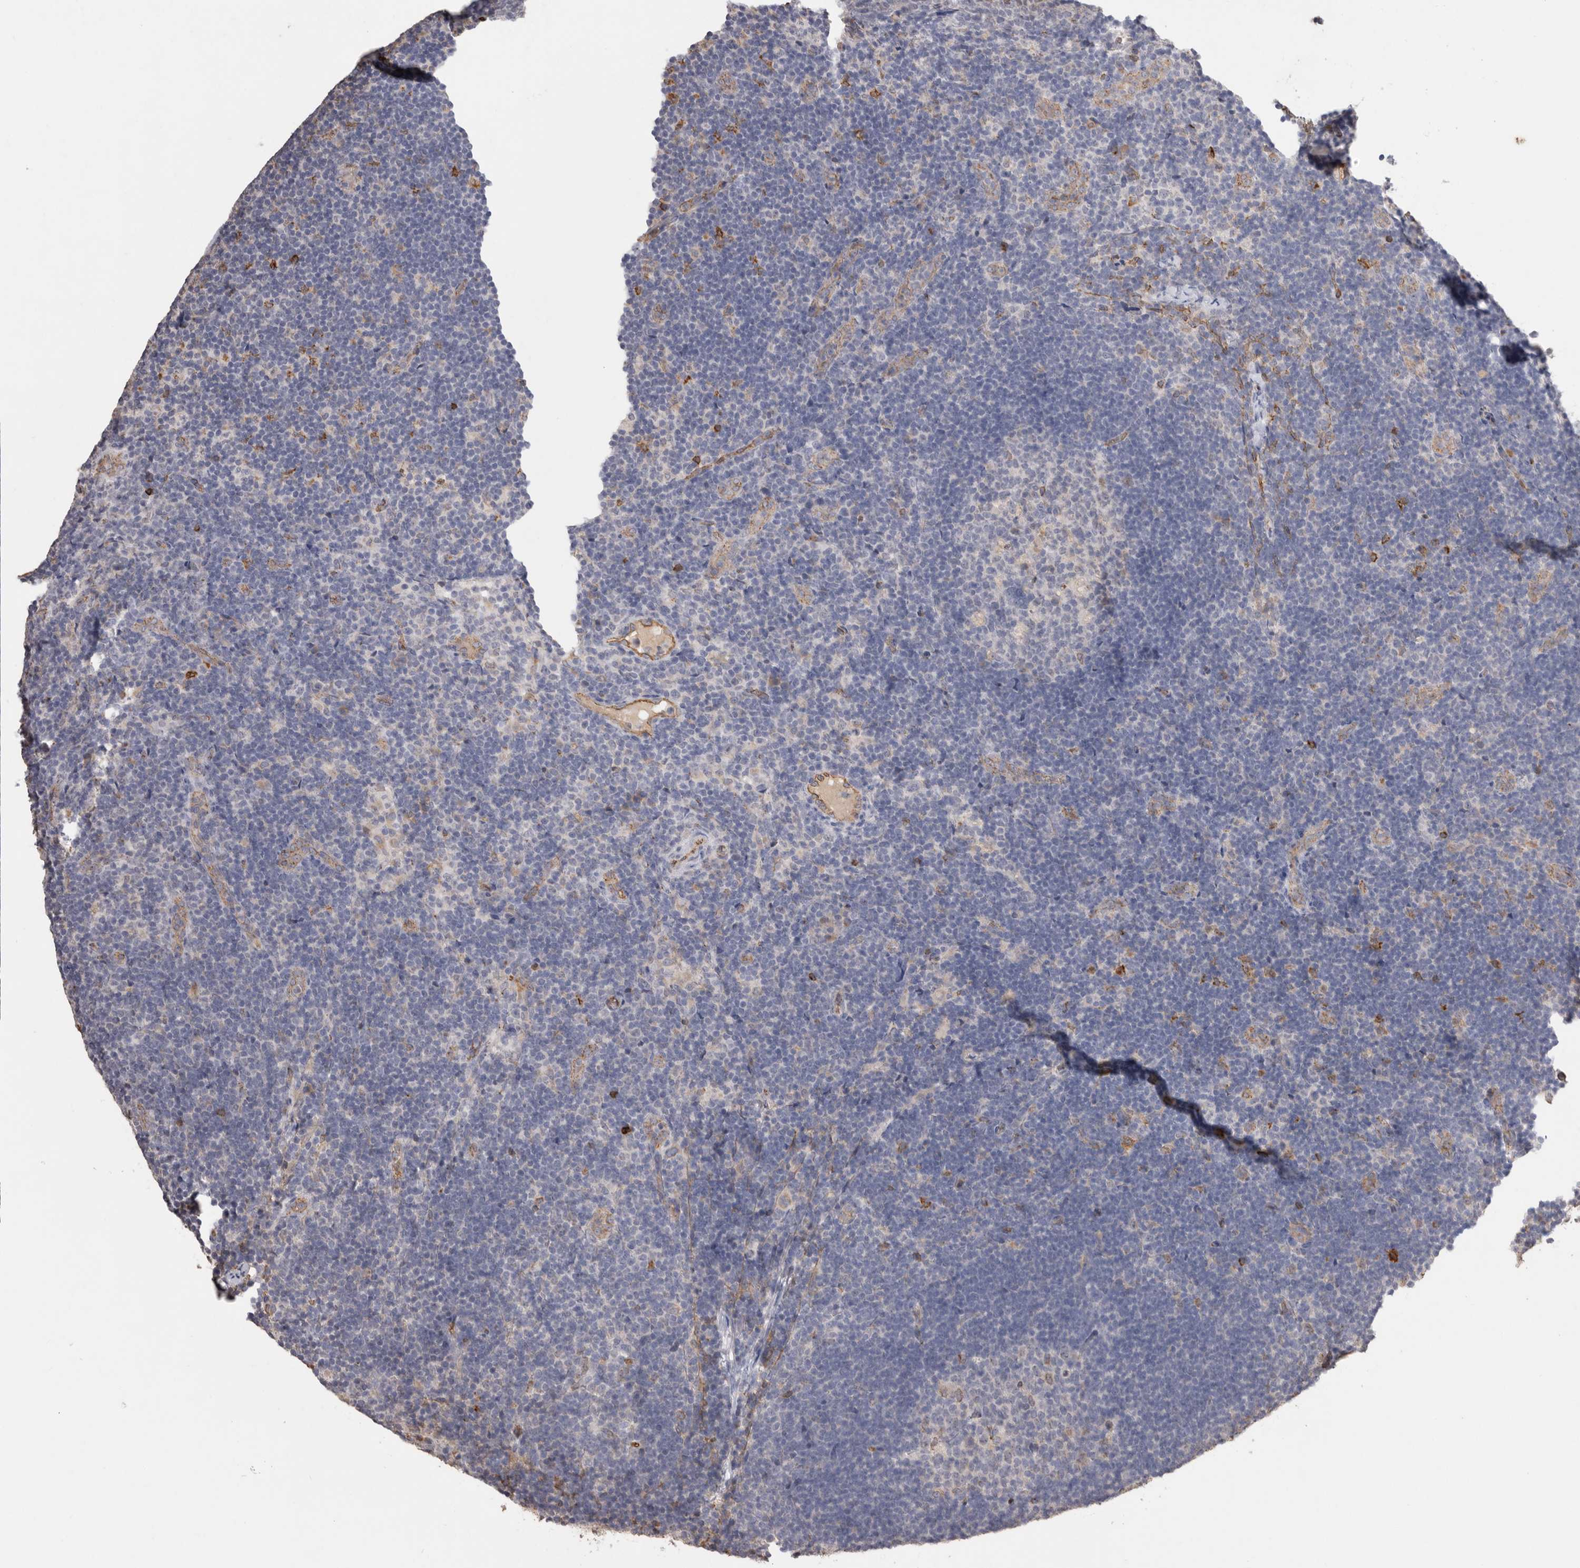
{"staining": {"intensity": "weak", "quantity": "<25%", "location": "cytoplasmic/membranous"}, "tissue": "lymph node", "cell_type": "Germinal center cells", "image_type": "normal", "snomed": [{"axis": "morphology", "description": "Normal tissue, NOS"}, {"axis": "topography", "description": "Lymph node"}], "caption": "This image is of unremarkable lymph node stained with immunohistochemistry (IHC) to label a protein in brown with the nuclei are counter-stained blue. There is no positivity in germinal center cells.", "gene": "IL27", "patient": {"sex": "female", "age": 22}}